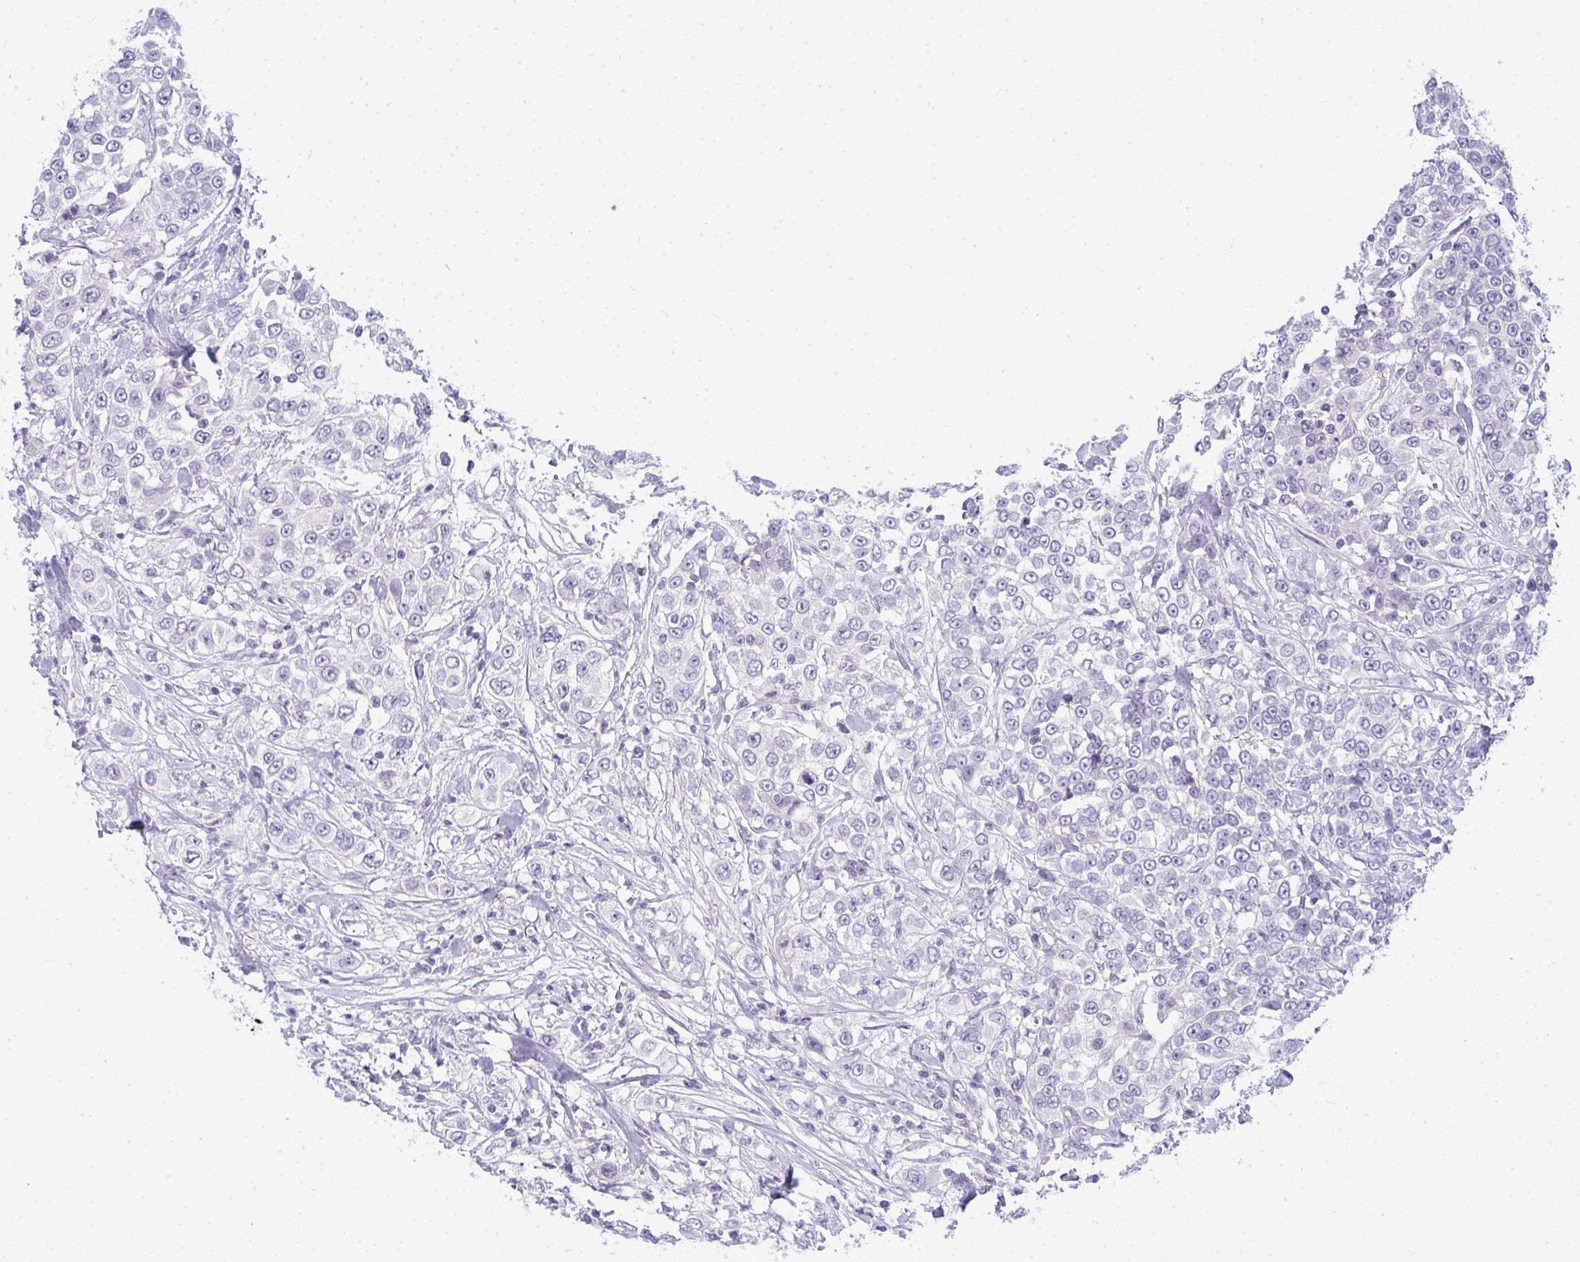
{"staining": {"intensity": "negative", "quantity": "none", "location": "none"}, "tissue": "urothelial cancer", "cell_type": "Tumor cells", "image_type": "cancer", "snomed": [{"axis": "morphology", "description": "Urothelial carcinoma, High grade"}, {"axis": "topography", "description": "Urinary bladder"}], "caption": "A photomicrograph of urothelial cancer stained for a protein demonstrates no brown staining in tumor cells.", "gene": "TMEM82", "patient": {"sex": "female", "age": 80}}